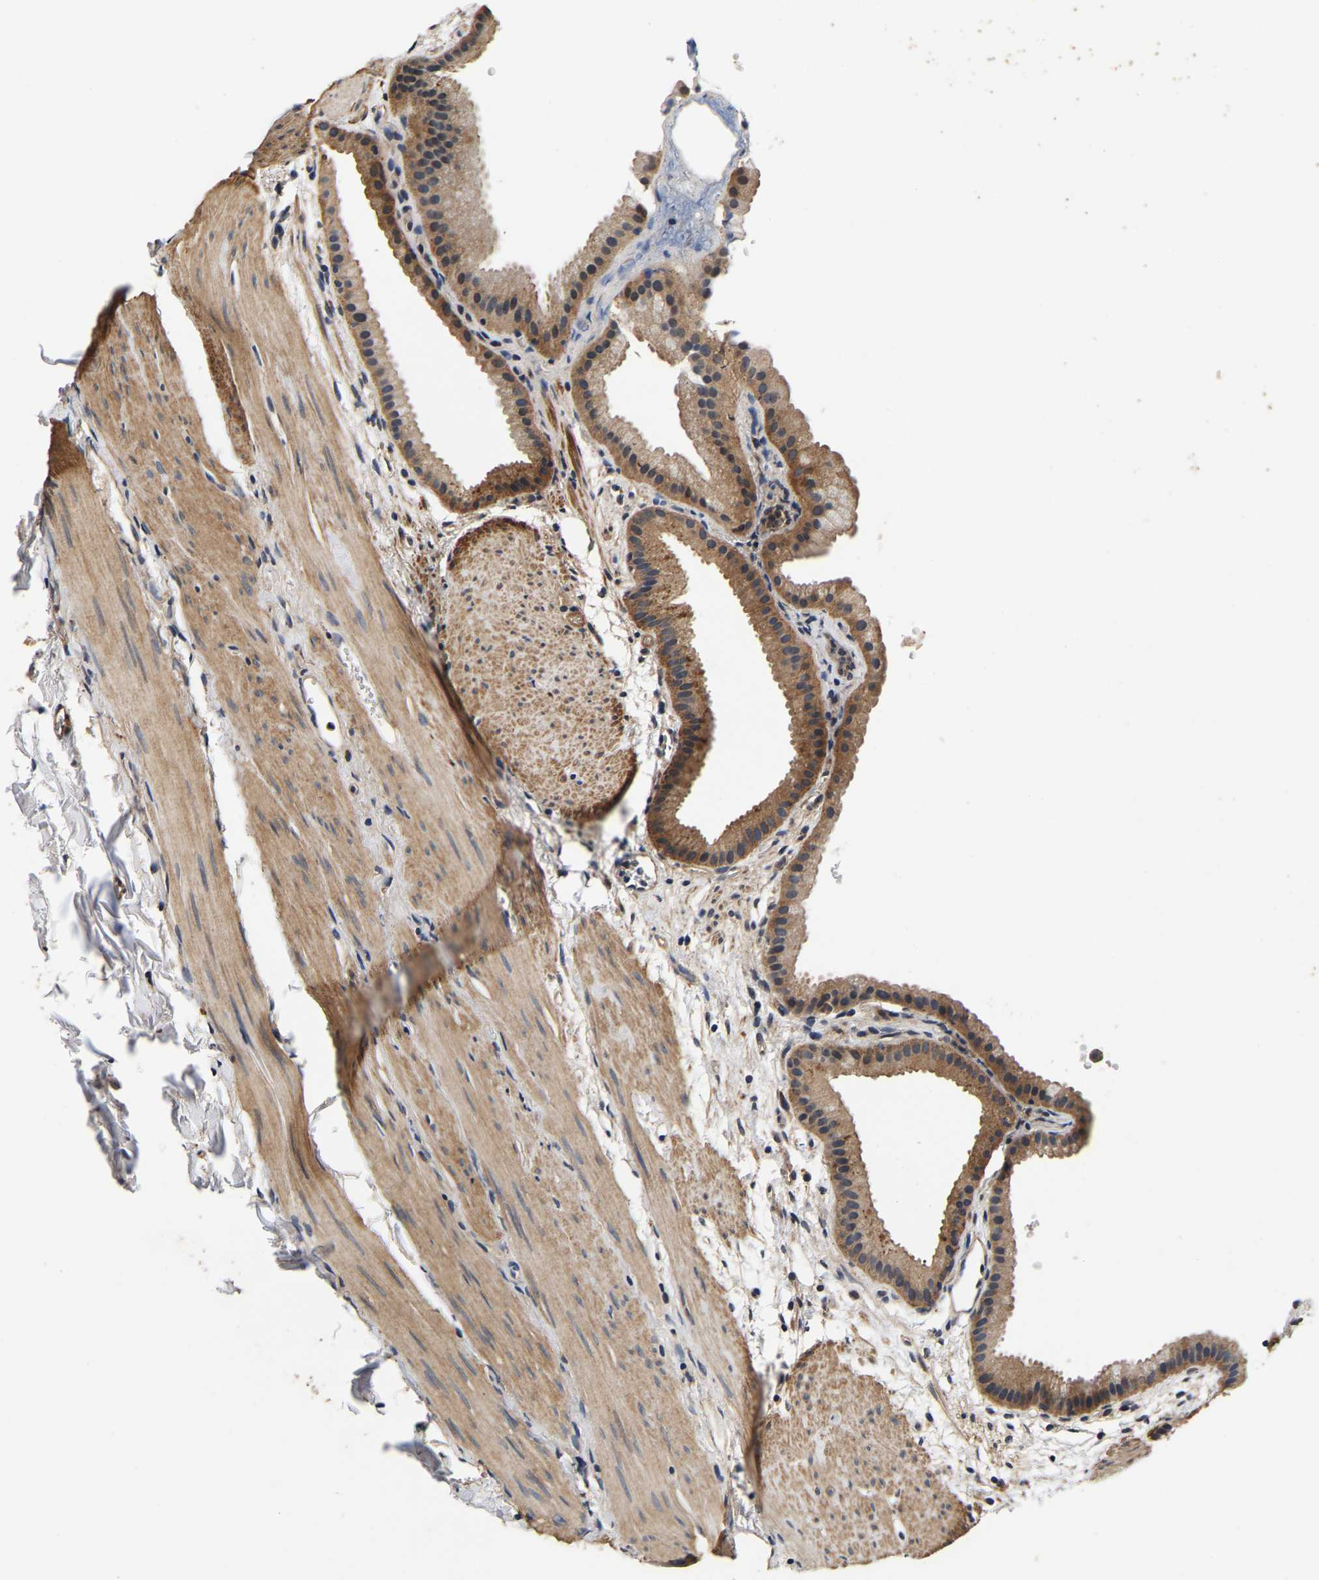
{"staining": {"intensity": "moderate", "quantity": ">75%", "location": "cytoplasmic/membranous"}, "tissue": "gallbladder", "cell_type": "Glandular cells", "image_type": "normal", "snomed": [{"axis": "morphology", "description": "Normal tissue, NOS"}, {"axis": "topography", "description": "Gallbladder"}], "caption": "Protein expression analysis of benign gallbladder exhibits moderate cytoplasmic/membranous expression in about >75% of glandular cells. The staining was performed using DAB to visualize the protein expression in brown, while the nuclei were stained in blue with hematoxylin (Magnification: 20x).", "gene": "RUVBL1", "patient": {"sex": "female", "age": 64}}